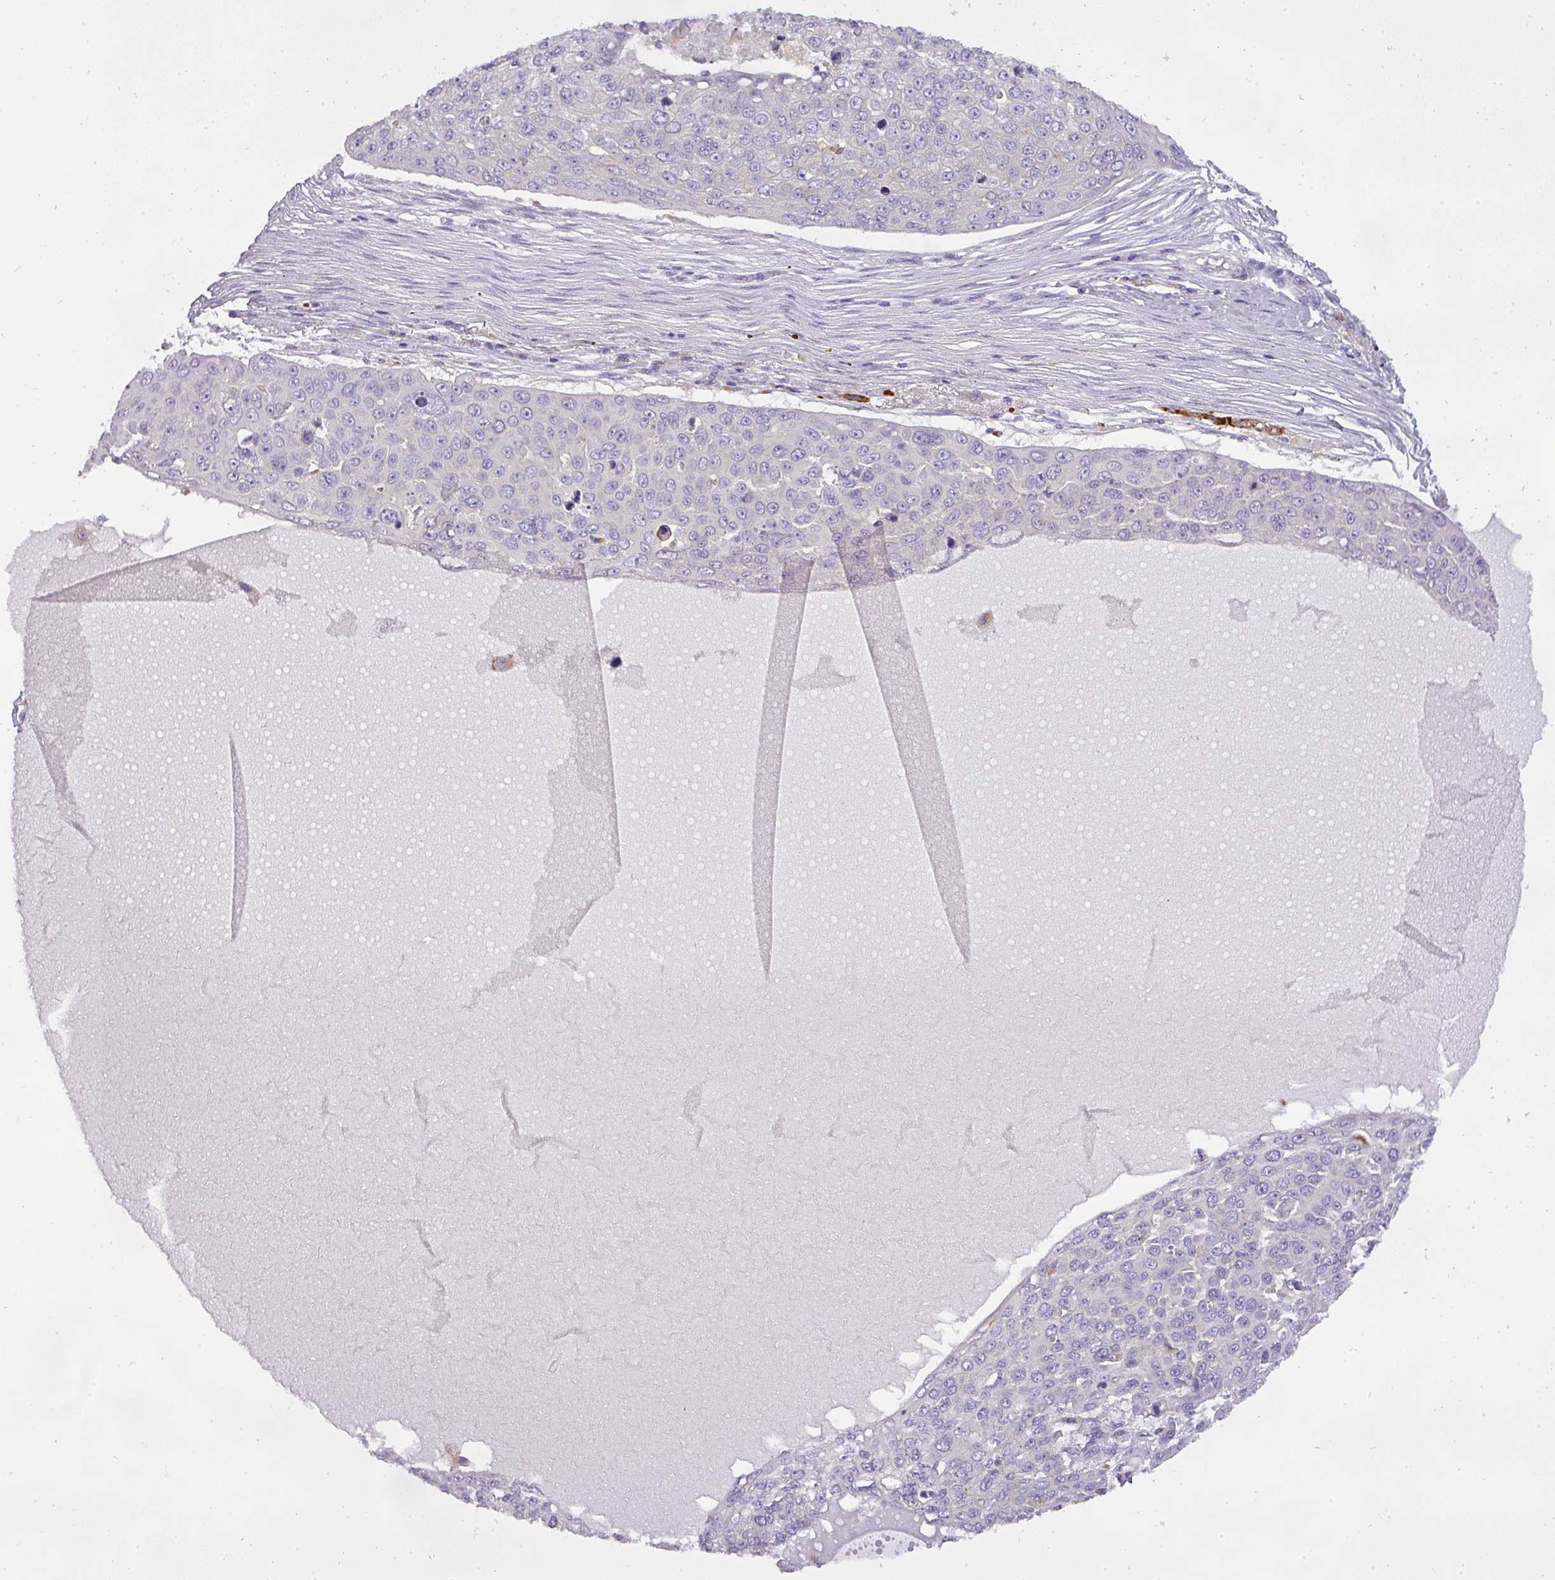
{"staining": {"intensity": "negative", "quantity": "none", "location": "none"}, "tissue": "skin cancer", "cell_type": "Tumor cells", "image_type": "cancer", "snomed": [{"axis": "morphology", "description": "Squamous cell carcinoma, NOS"}, {"axis": "topography", "description": "Skin"}], "caption": "Tumor cells show no significant staining in skin cancer (squamous cell carcinoma).", "gene": "ATP6V1D", "patient": {"sex": "male", "age": 71}}